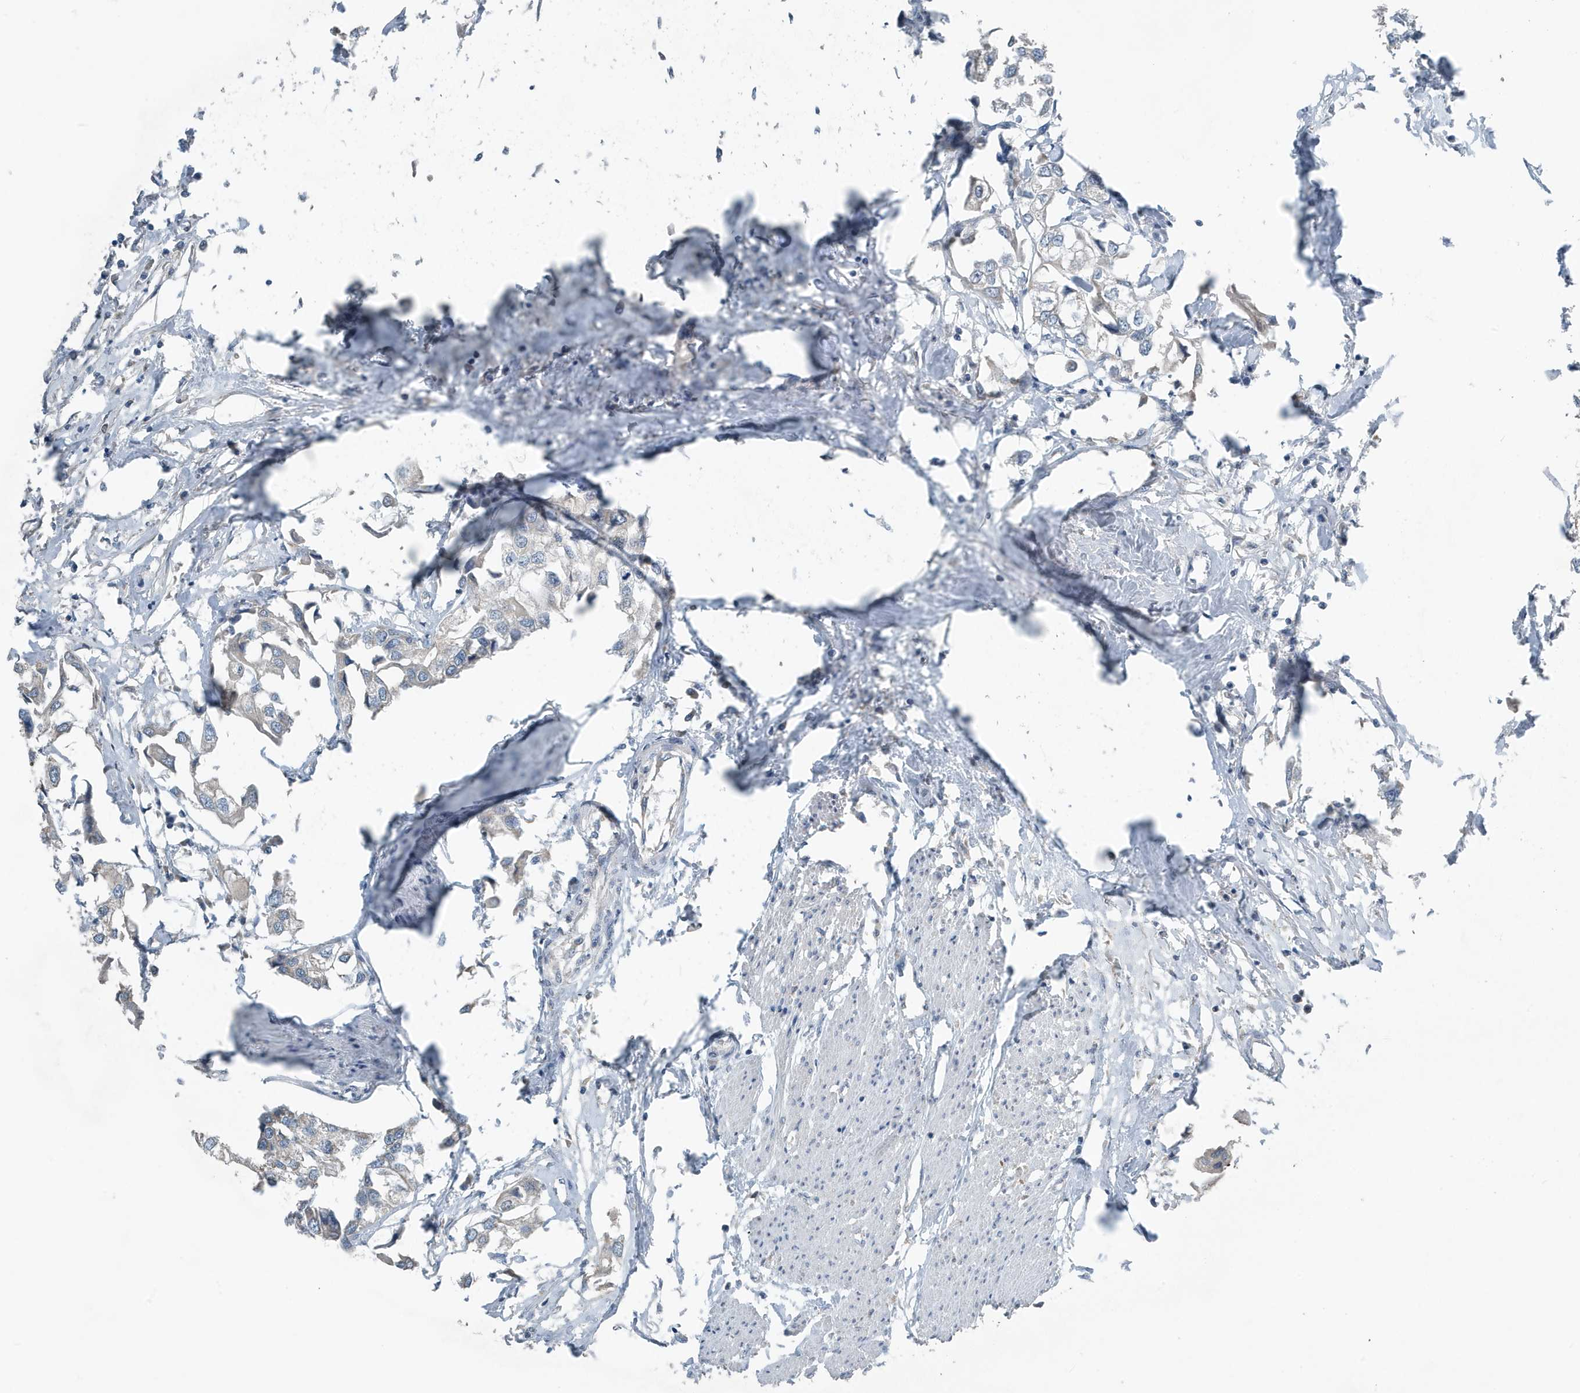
{"staining": {"intensity": "negative", "quantity": "none", "location": "none"}, "tissue": "urothelial cancer", "cell_type": "Tumor cells", "image_type": "cancer", "snomed": [{"axis": "morphology", "description": "Urothelial carcinoma, High grade"}, {"axis": "topography", "description": "Urinary bladder"}], "caption": "Immunohistochemistry micrograph of urothelial cancer stained for a protein (brown), which reveals no staining in tumor cells.", "gene": "UGT2B4", "patient": {"sex": "male", "age": 64}}